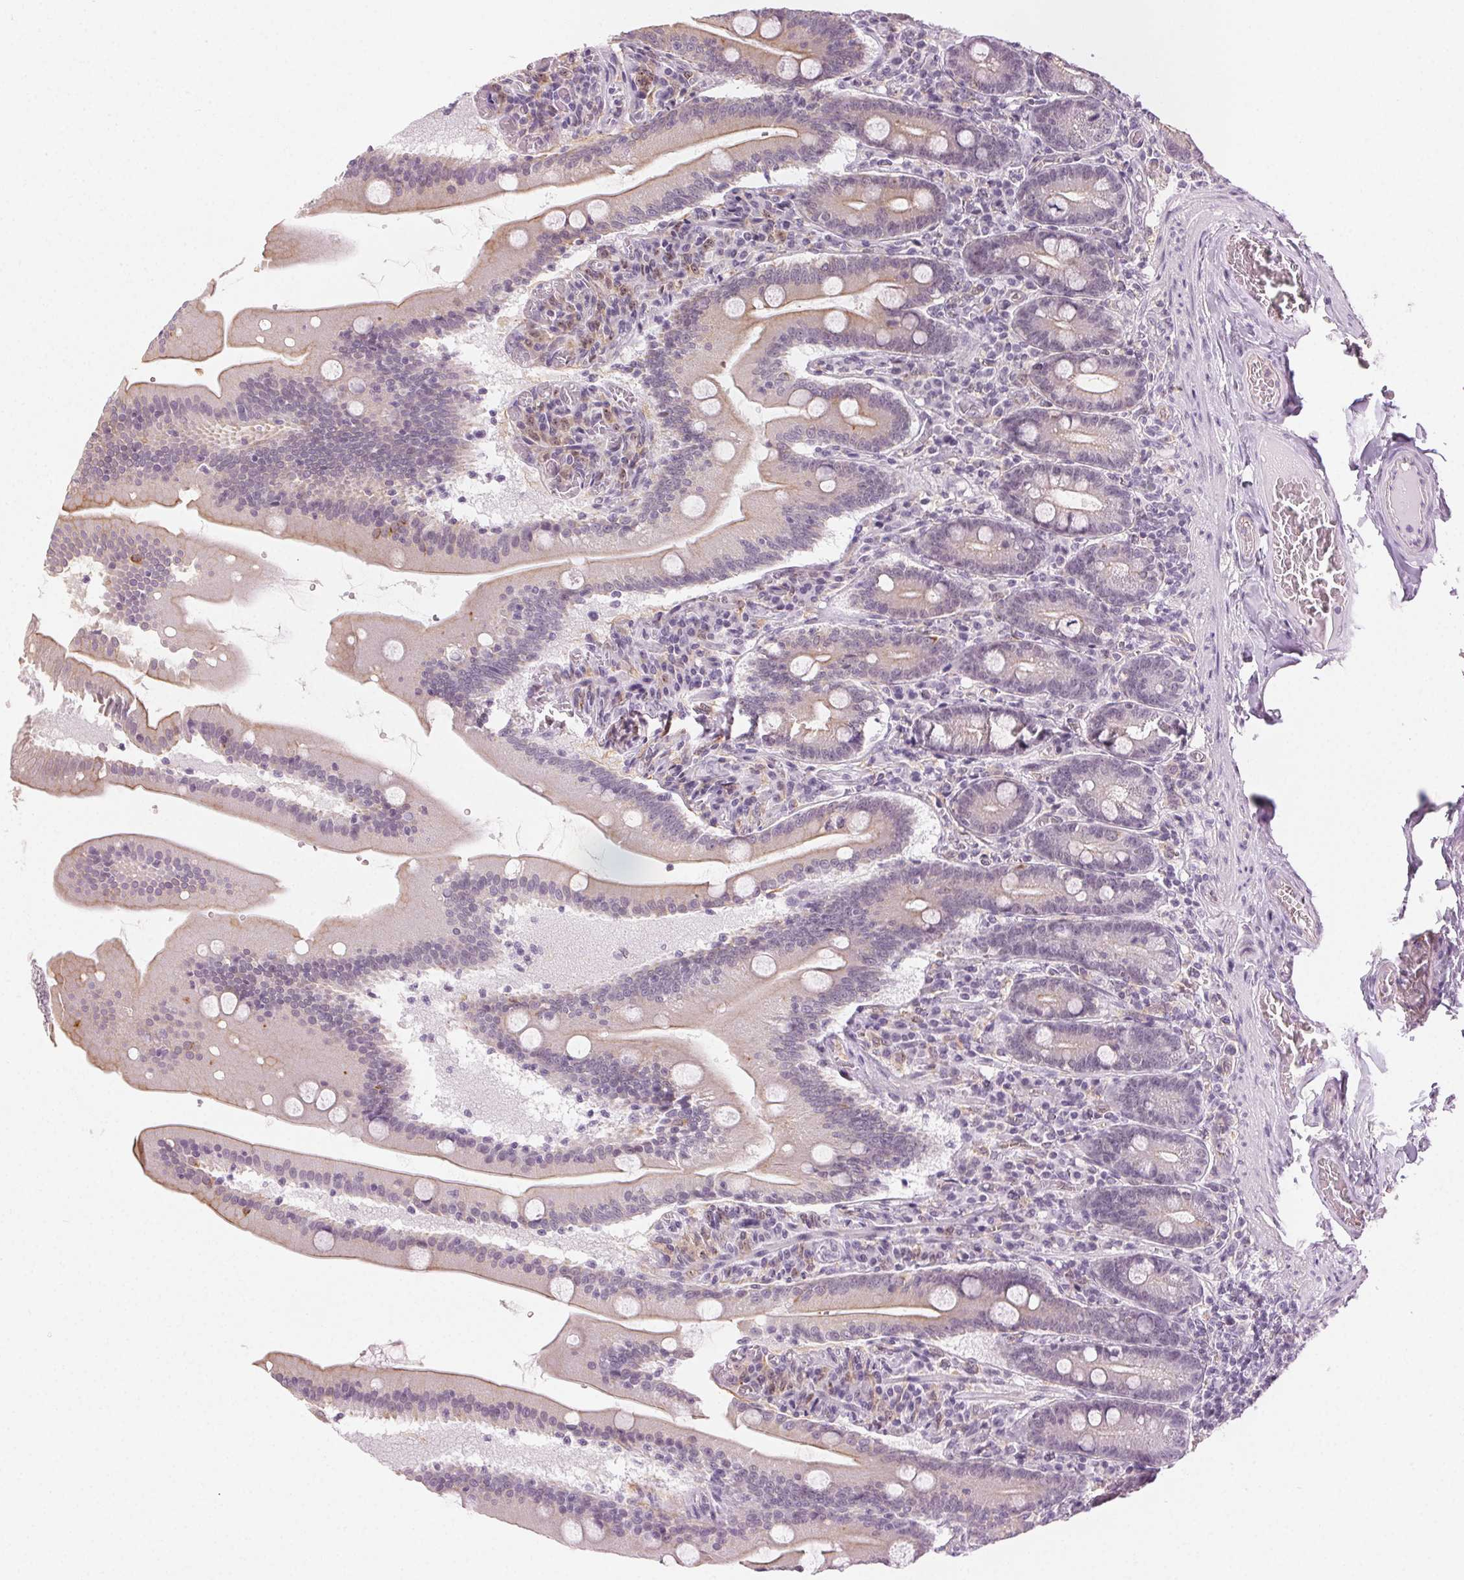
{"staining": {"intensity": "weak", "quantity": "25%-75%", "location": "cytoplasmic/membranous"}, "tissue": "small intestine", "cell_type": "Glandular cells", "image_type": "normal", "snomed": [{"axis": "morphology", "description": "Normal tissue, NOS"}, {"axis": "topography", "description": "Small intestine"}], "caption": "Unremarkable small intestine demonstrates weak cytoplasmic/membranous positivity in about 25%-75% of glandular cells.", "gene": "AIF1L", "patient": {"sex": "male", "age": 37}}